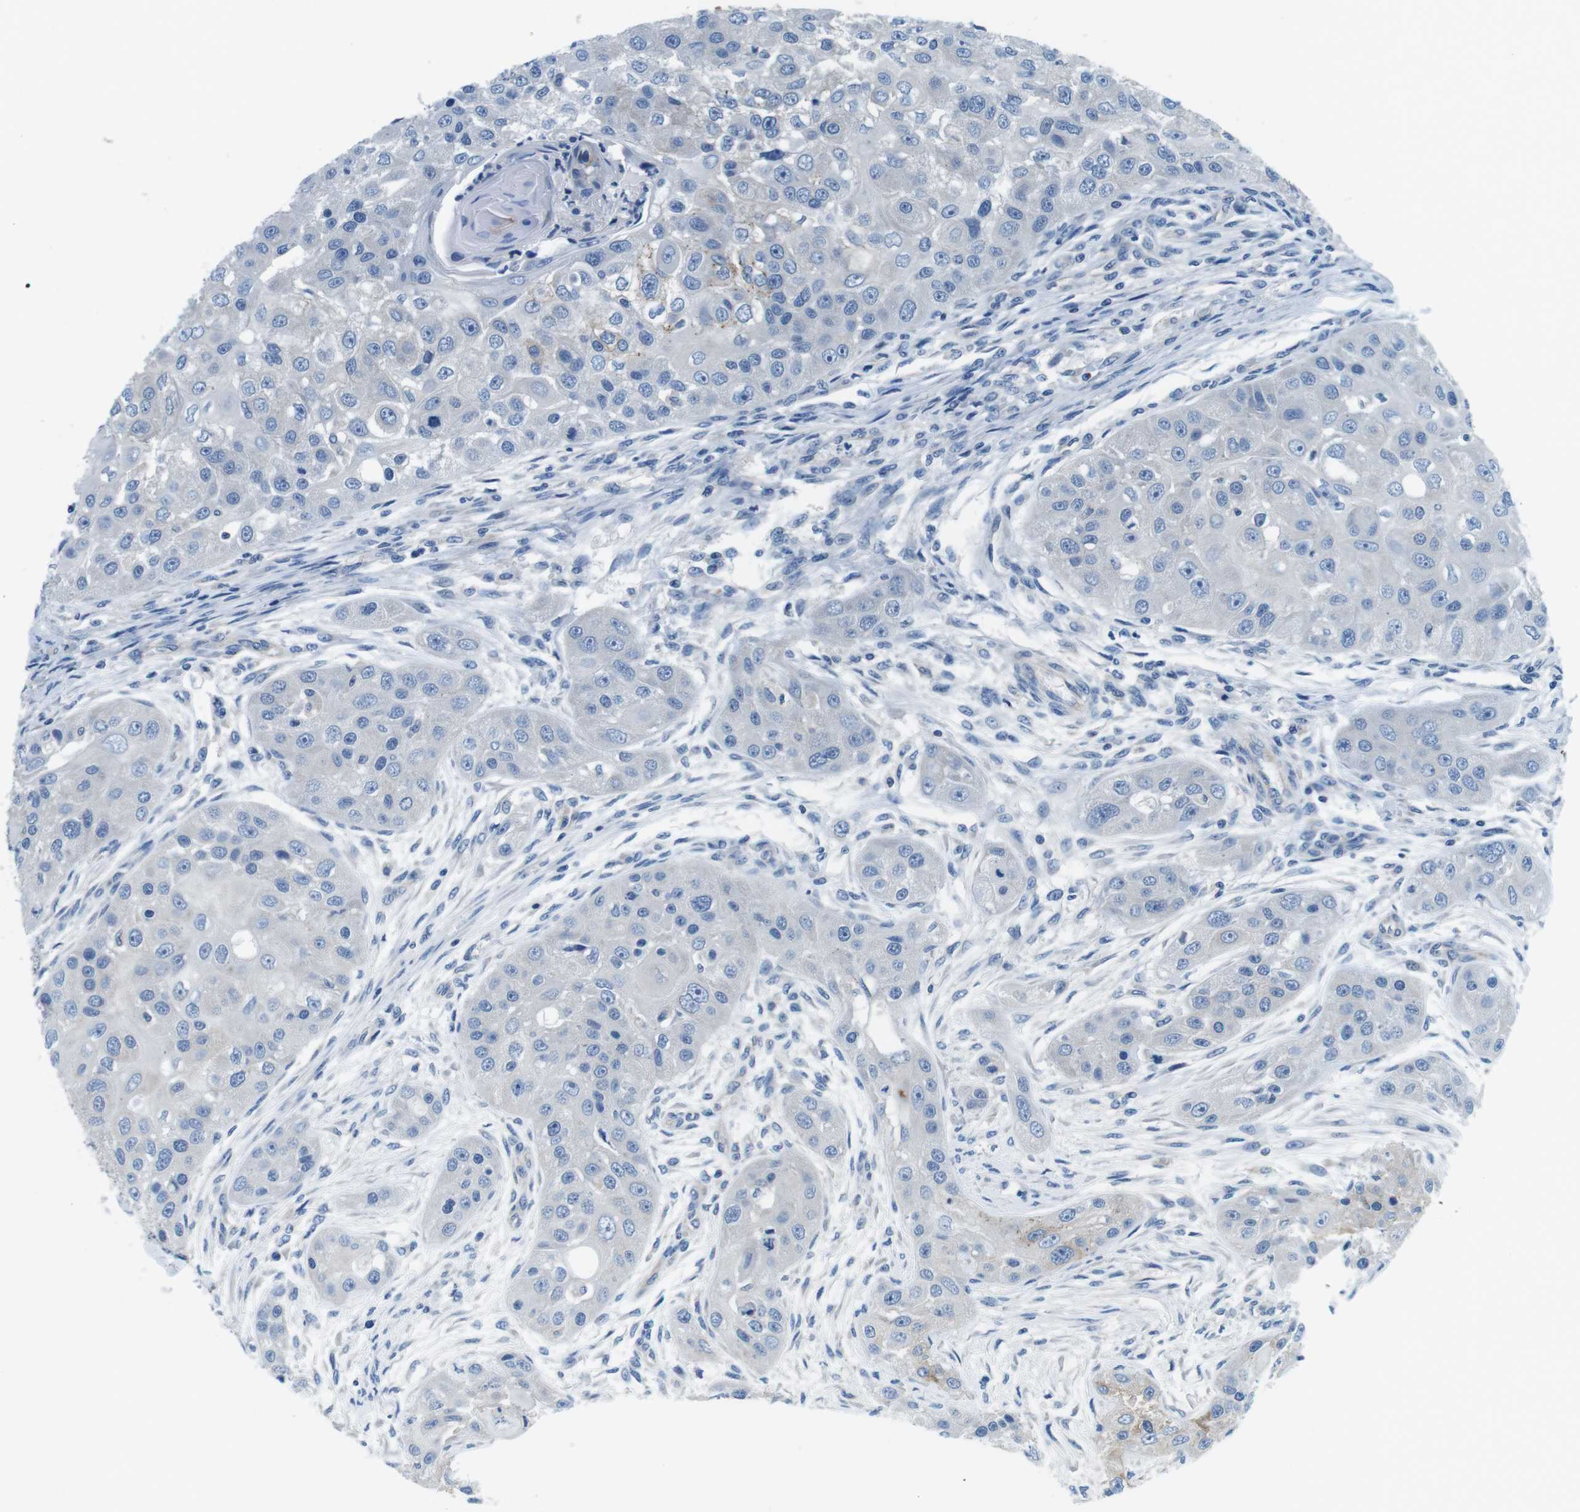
{"staining": {"intensity": "negative", "quantity": "none", "location": "none"}, "tissue": "head and neck cancer", "cell_type": "Tumor cells", "image_type": "cancer", "snomed": [{"axis": "morphology", "description": "Normal tissue, NOS"}, {"axis": "morphology", "description": "Squamous cell carcinoma, NOS"}, {"axis": "topography", "description": "Skeletal muscle"}, {"axis": "topography", "description": "Head-Neck"}], "caption": "The histopathology image reveals no staining of tumor cells in head and neck squamous cell carcinoma.", "gene": "DENND4C", "patient": {"sex": "male", "age": 51}}